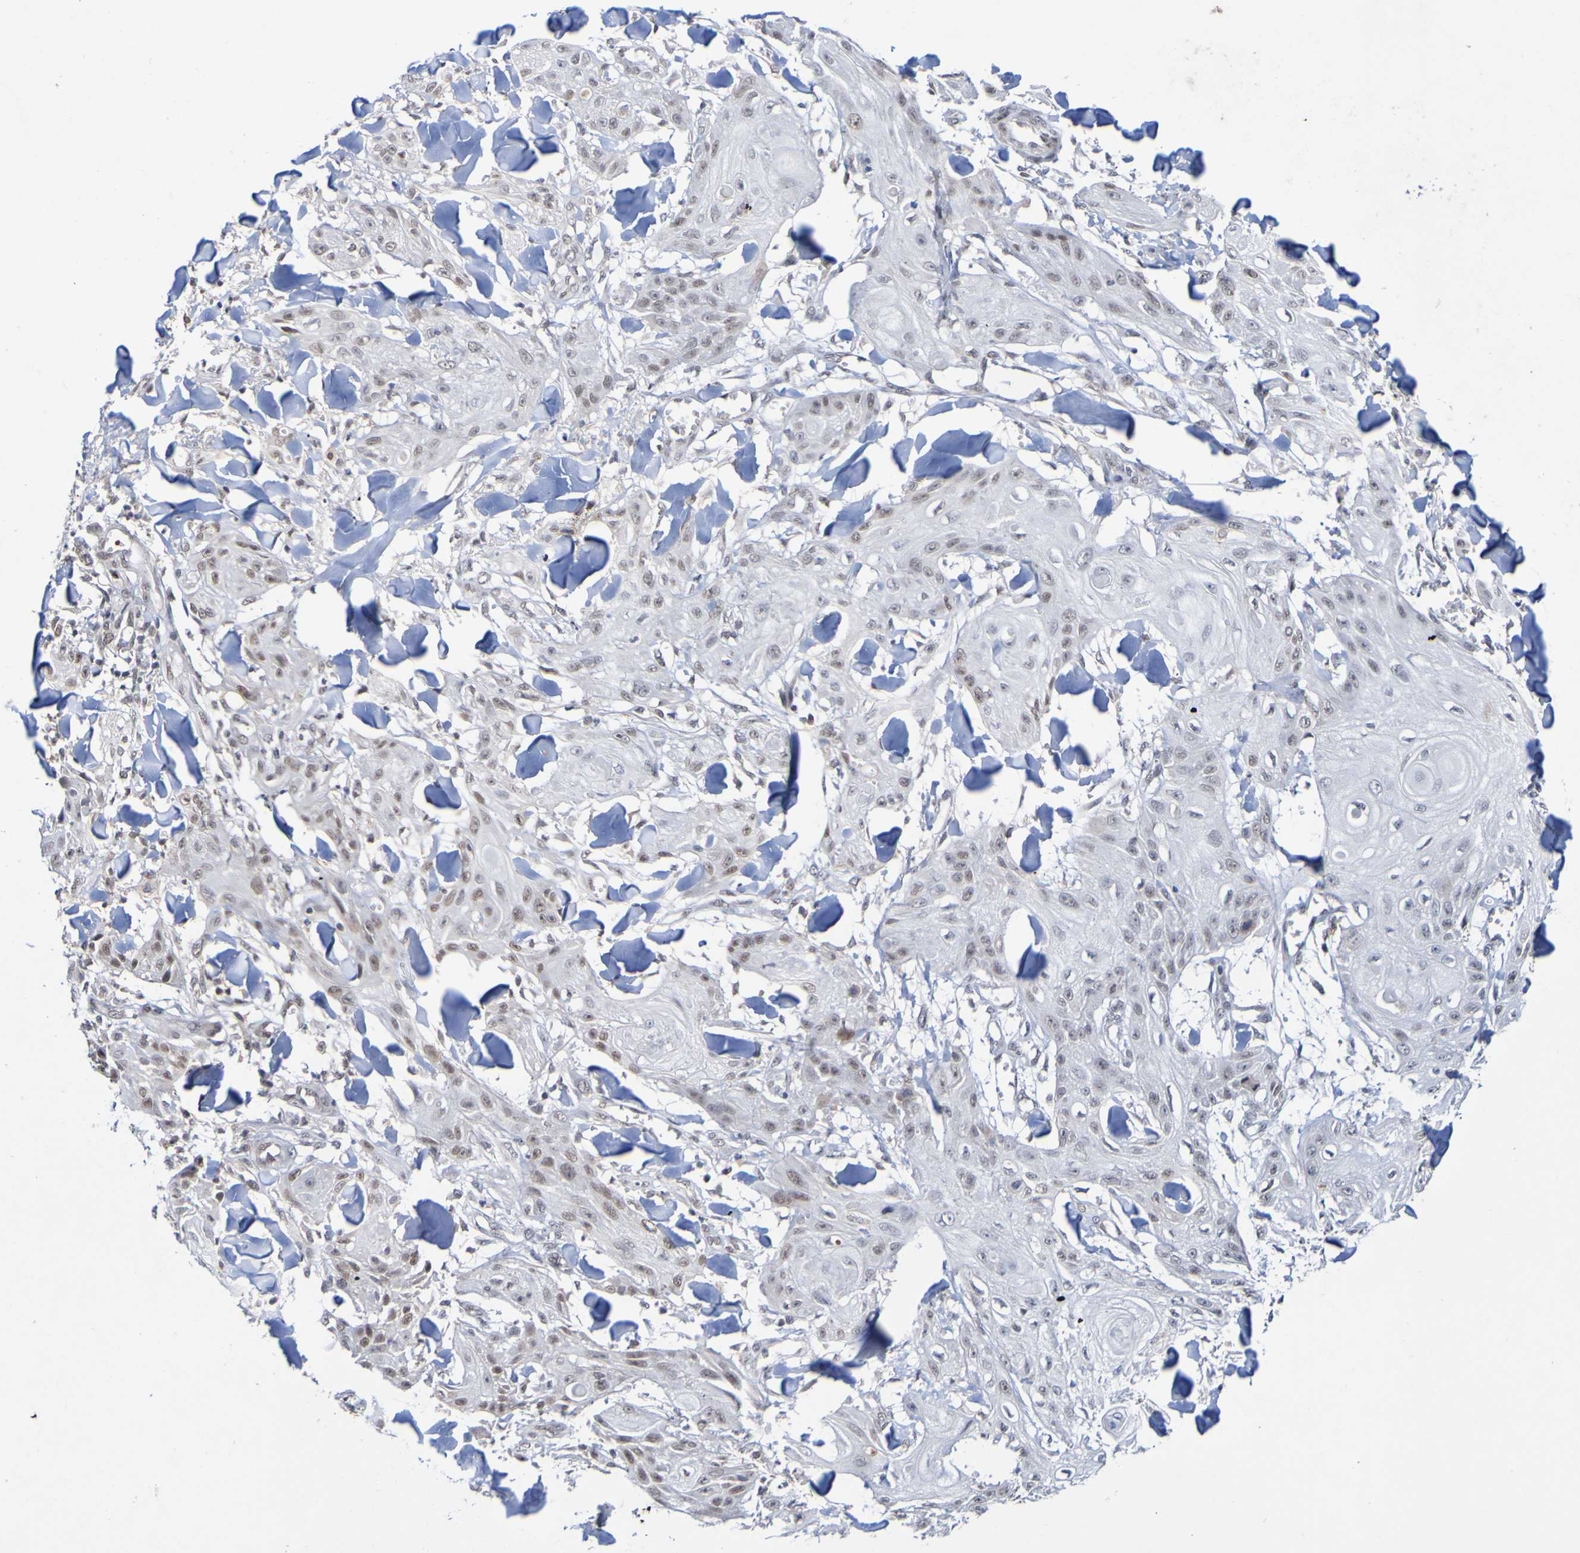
{"staining": {"intensity": "weak", "quantity": "25%-75%", "location": "nuclear"}, "tissue": "skin cancer", "cell_type": "Tumor cells", "image_type": "cancer", "snomed": [{"axis": "morphology", "description": "Squamous cell carcinoma, NOS"}, {"axis": "topography", "description": "Skin"}], "caption": "Skin cancer tissue demonstrates weak nuclear positivity in about 25%-75% of tumor cells, visualized by immunohistochemistry.", "gene": "PCGF1", "patient": {"sex": "male", "age": 74}}